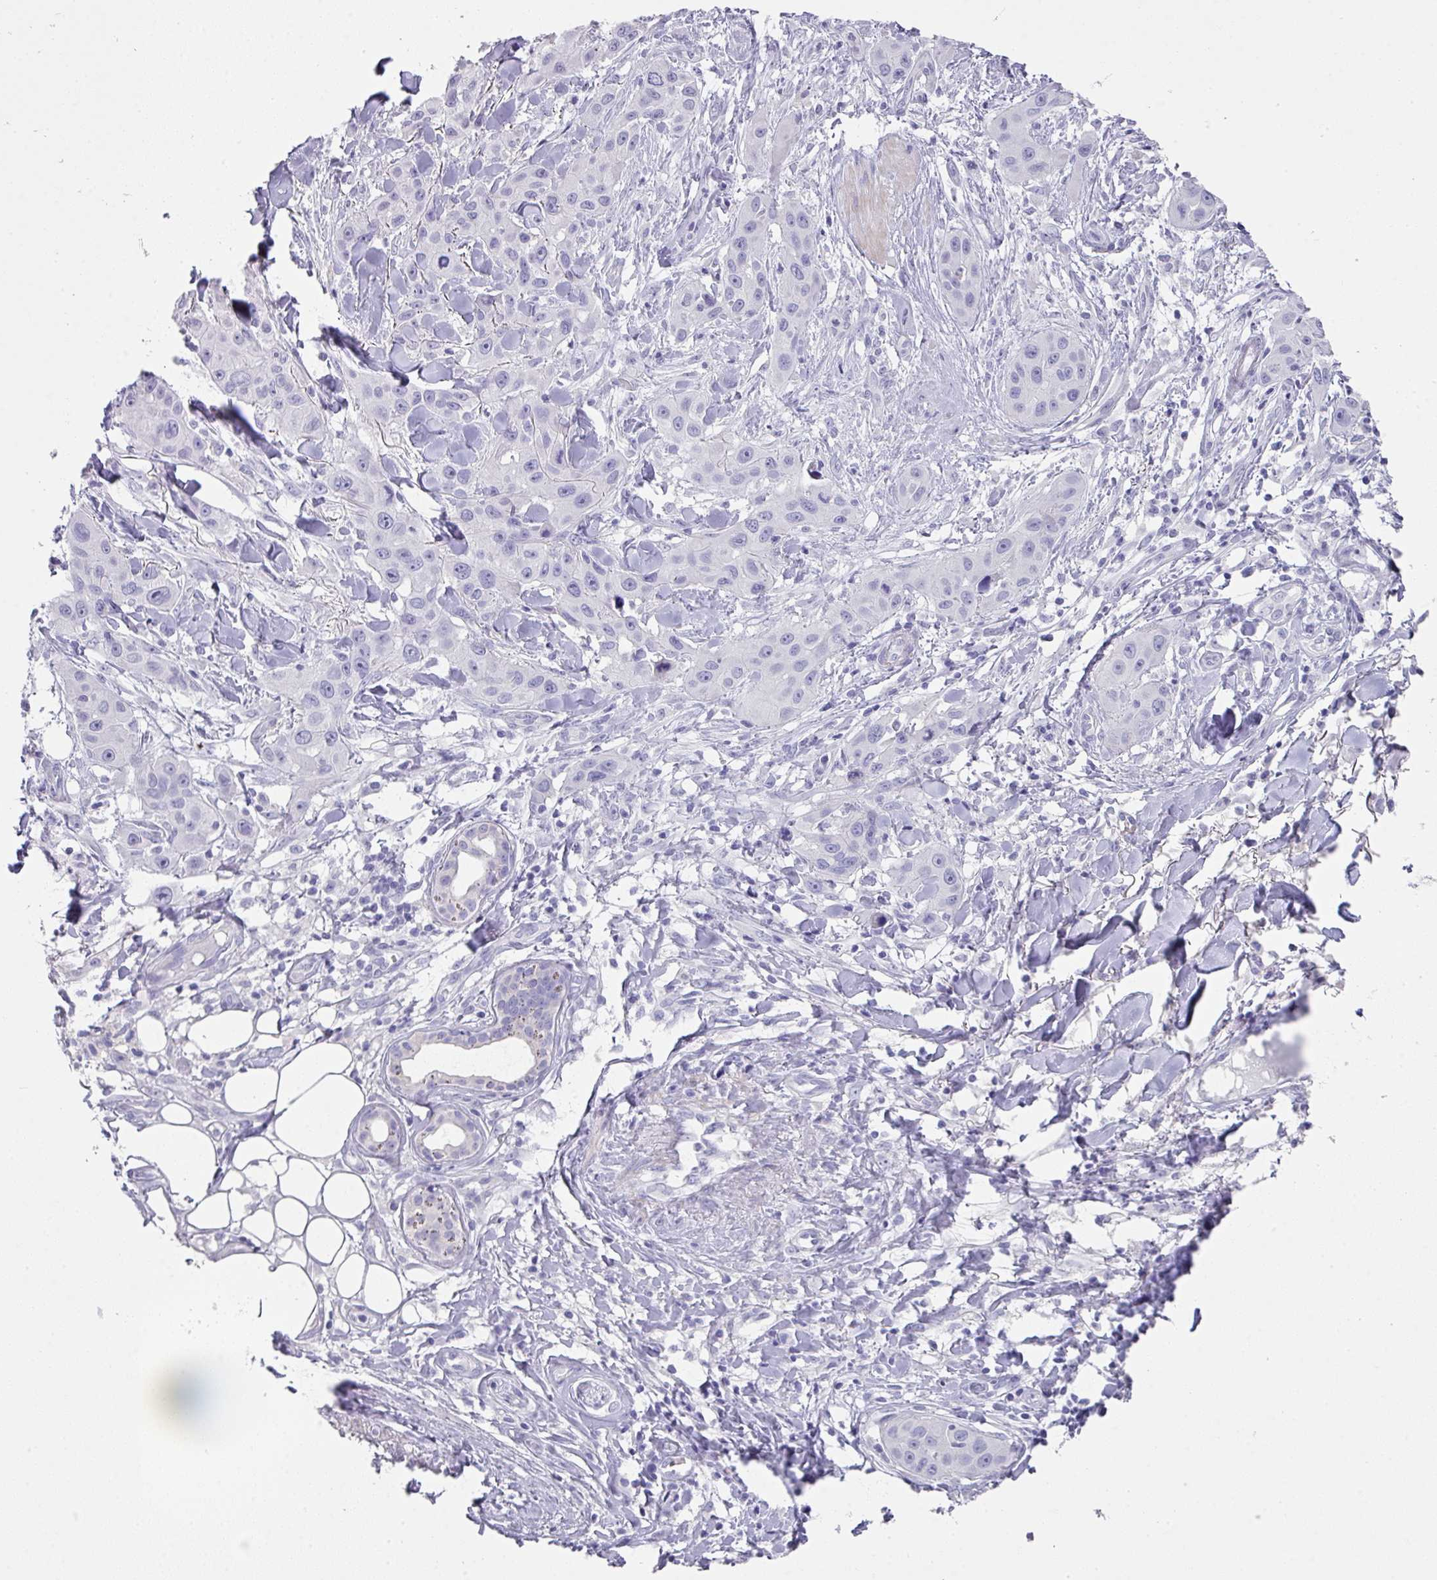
{"staining": {"intensity": "negative", "quantity": "none", "location": "none"}, "tissue": "skin cancer", "cell_type": "Tumor cells", "image_type": "cancer", "snomed": [{"axis": "morphology", "description": "Squamous cell carcinoma, NOS"}, {"axis": "topography", "description": "Skin"}], "caption": "Squamous cell carcinoma (skin) stained for a protein using immunohistochemistry (IHC) reveals no staining tumor cells.", "gene": "GLI4", "patient": {"sex": "male", "age": 63}}